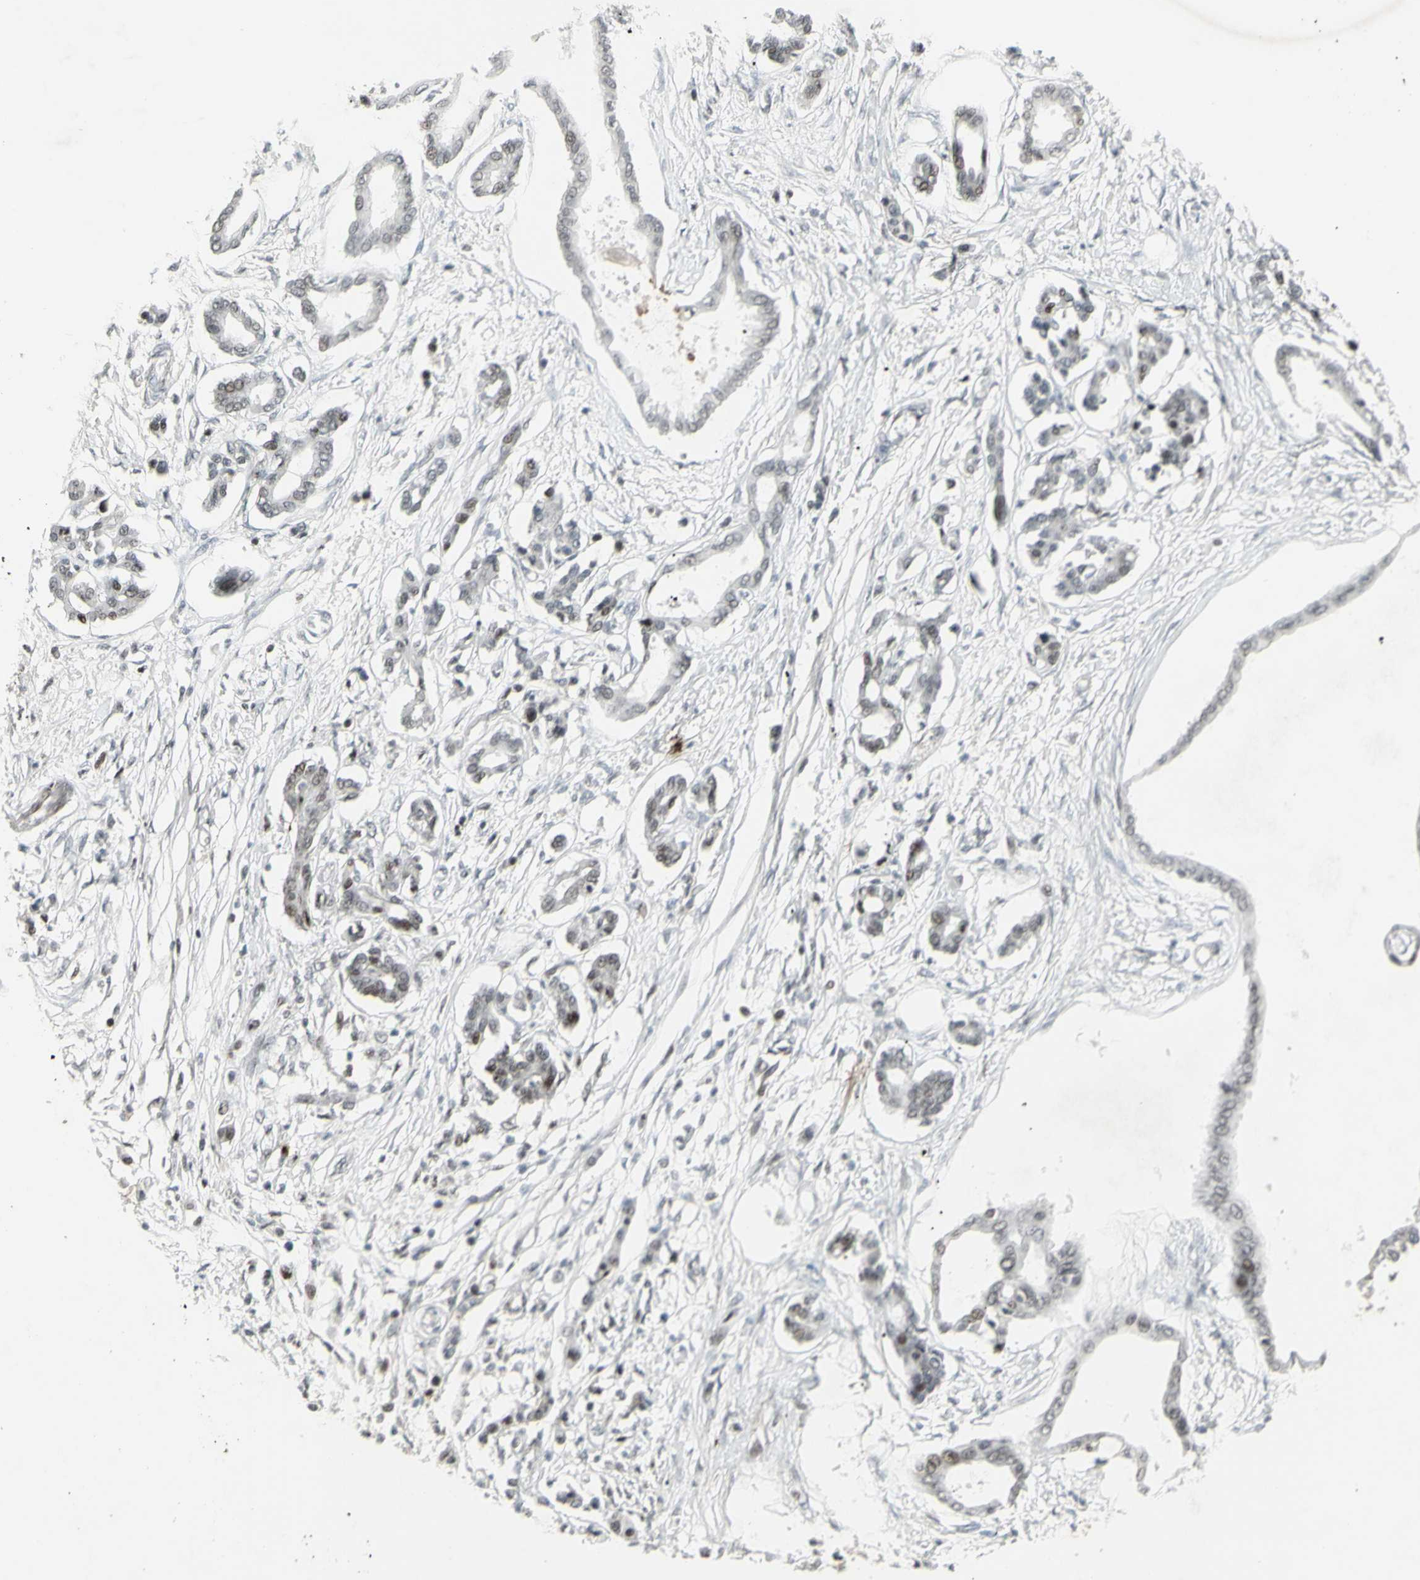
{"staining": {"intensity": "weak", "quantity": "<25%", "location": "nuclear"}, "tissue": "pancreatic cancer", "cell_type": "Tumor cells", "image_type": "cancer", "snomed": [{"axis": "morphology", "description": "Adenocarcinoma, NOS"}, {"axis": "topography", "description": "Pancreas"}], "caption": "DAB (3,3'-diaminobenzidine) immunohistochemical staining of pancreatic cancer (adenocarcinoma) reveals no significant expression in tumor cells. (DAB (3,3'-diaminobenzidine) immunohistochemistry, high magnification).", "gene": "SUPT6H", "patient": {"sex": "male", "age": 56}}